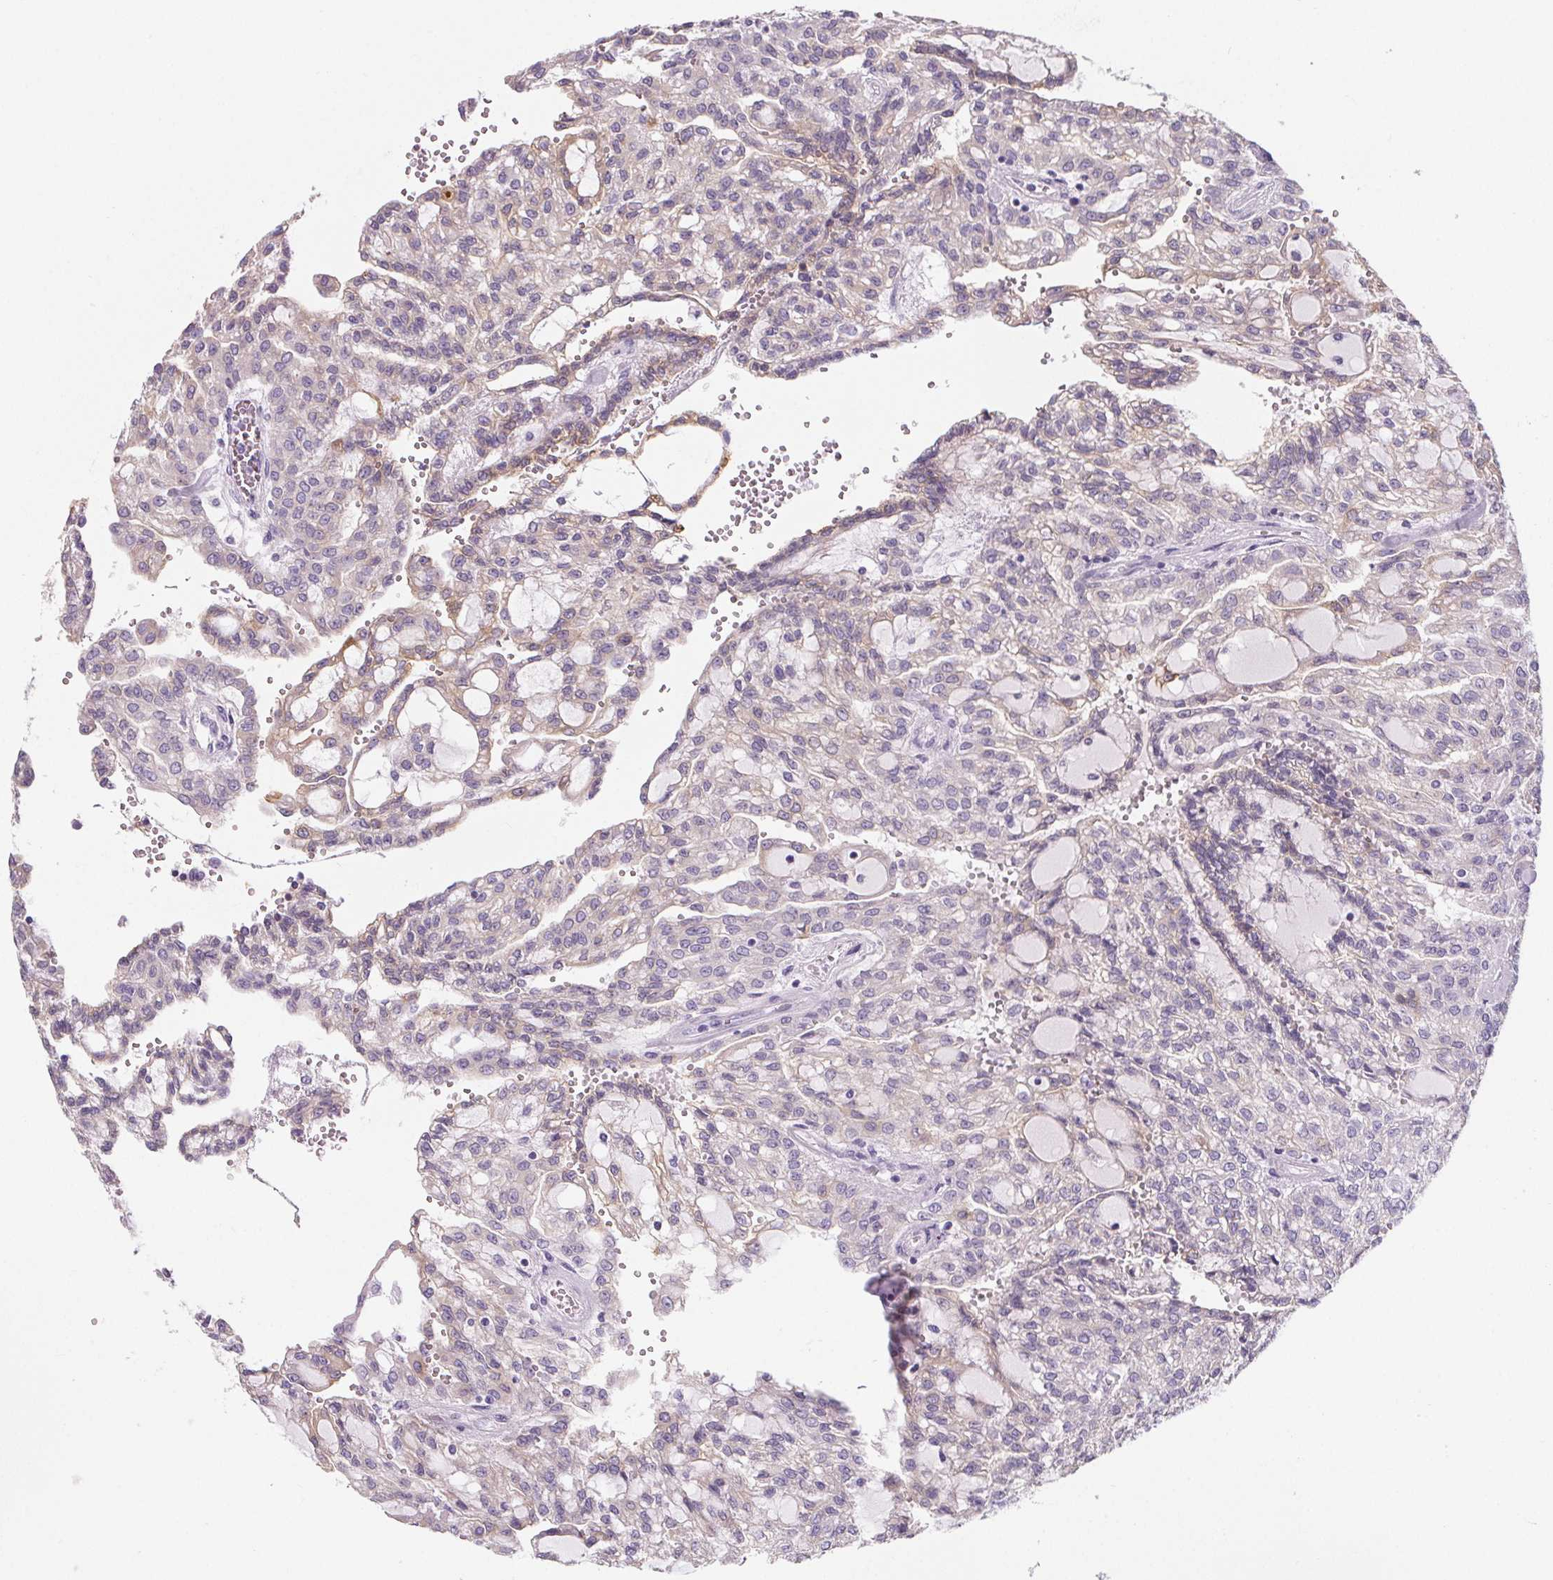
{"staining": {"intensity": "weak", "quantity": "<25%", "location": "cytoplasmic/membranous"}, "tissue": "renal cancer", "cell_type": "Tumor cells", "image_type": "cancer", "snomed": [{"axis": "morphology", "description": "Adenocarcinoma, NOS"}, {"axis": "topography", "description": "Kidney"}], "caption": "DAB (3,3'-diaminobenzidine) immunohistochemical staining of human renal adenocarcinoma exhibits no significant expression in tumor cells.", "gene": "ADRB1", "patient": {"sex": "male", "age": 63}}